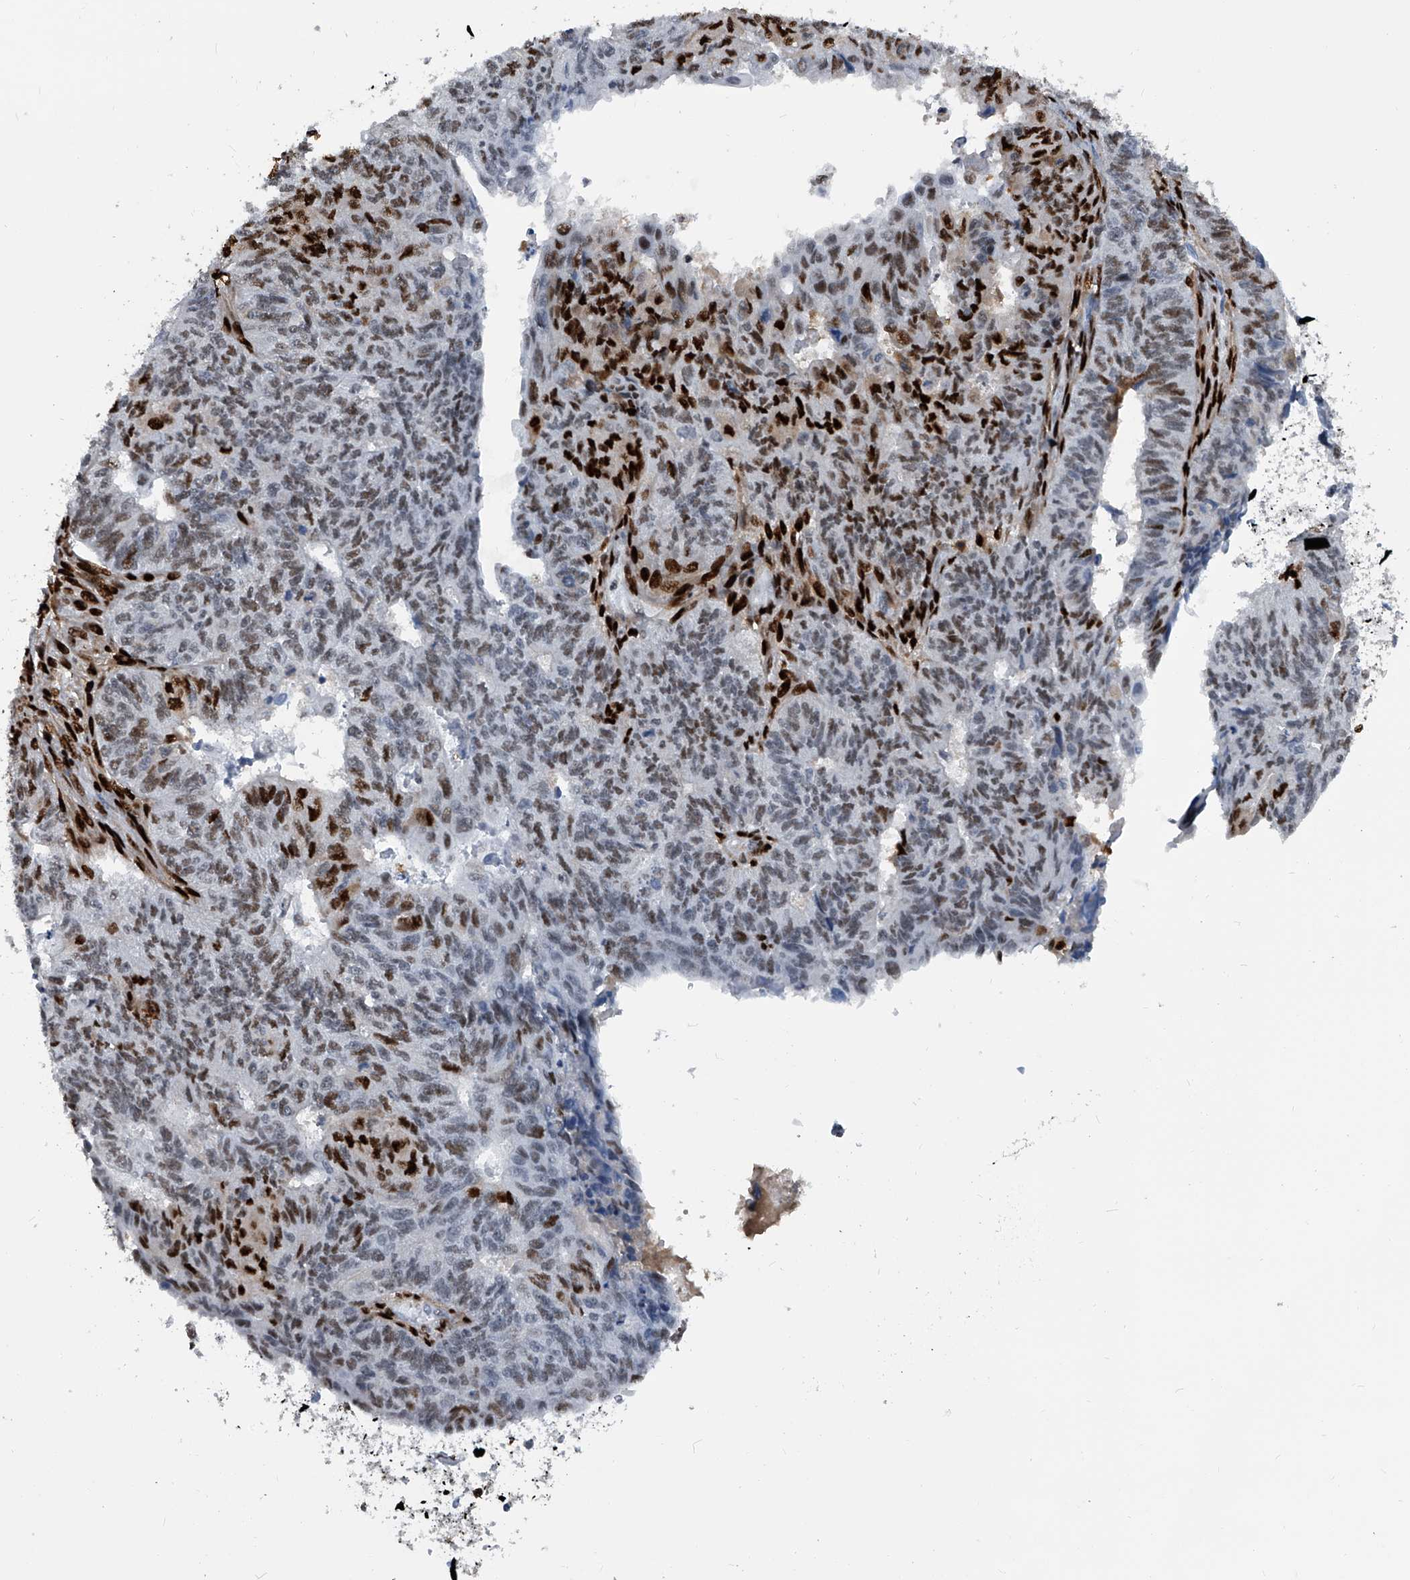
{"staining": {"intensity": "moderate", "quantity": "<25%", "location": "nuclear"}, "tissue": "endometrial cancer", "cell_type": "Tumor cells", "image_type": "cancer", "snomed": [{"axis": "morphology", "description": "Adenocarcinoma, NOS"}, {"axis": "topography", "description": "Endometrium"}], "caption": "Immunohistochemical staining of endometrial cancer (adenocarcinoma) displays low levels of moderate nuclear protein expression in about <25% of tumor cells.", "gene": "FKBP5", "patient": {"sex": "female", "age": 32}}